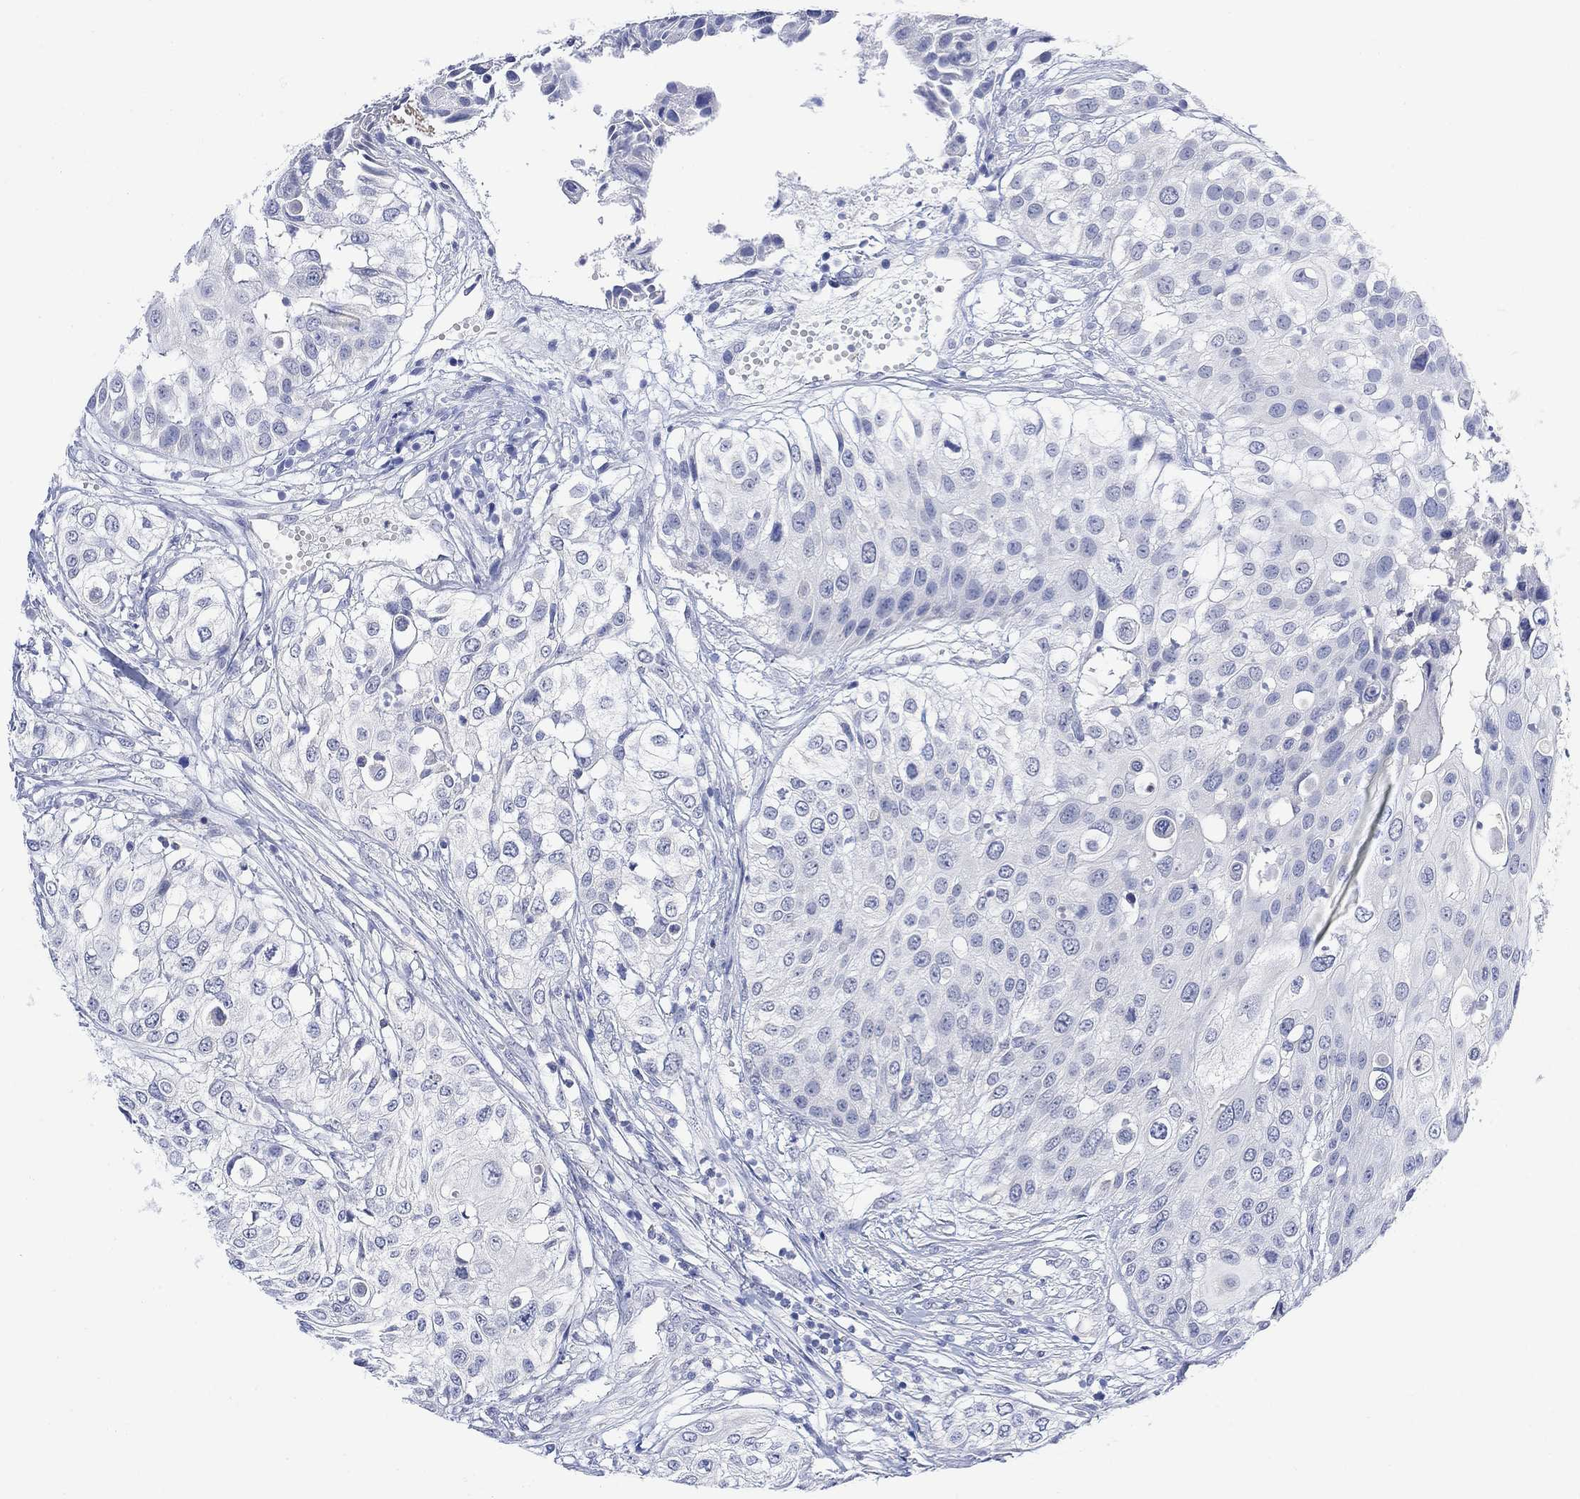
{"staining": {"intensity": "negative", "quantity": "none", "location": "none"}, "tissue": "urothelial cancer", "cell_type": "Tumor cells", "image_type": "cancer", "snomed": [{"axis": "morphology", "description": "Urothelial carcinoma, High grade"}, {"axis": "topography", "description": "Urinary bladder"}], "caption": "Urothelial carcinoma (high-grade) was stained to show a protein in brown. There is no significant positivity in tumor cells. The staining is performed using DAB (3,3'-diaminobenzidine) brown chromogen with nuclei counter-stained in using hematoxylin.", "gene": "FBP2", "patient": {"sex": "female", "age": 79}}